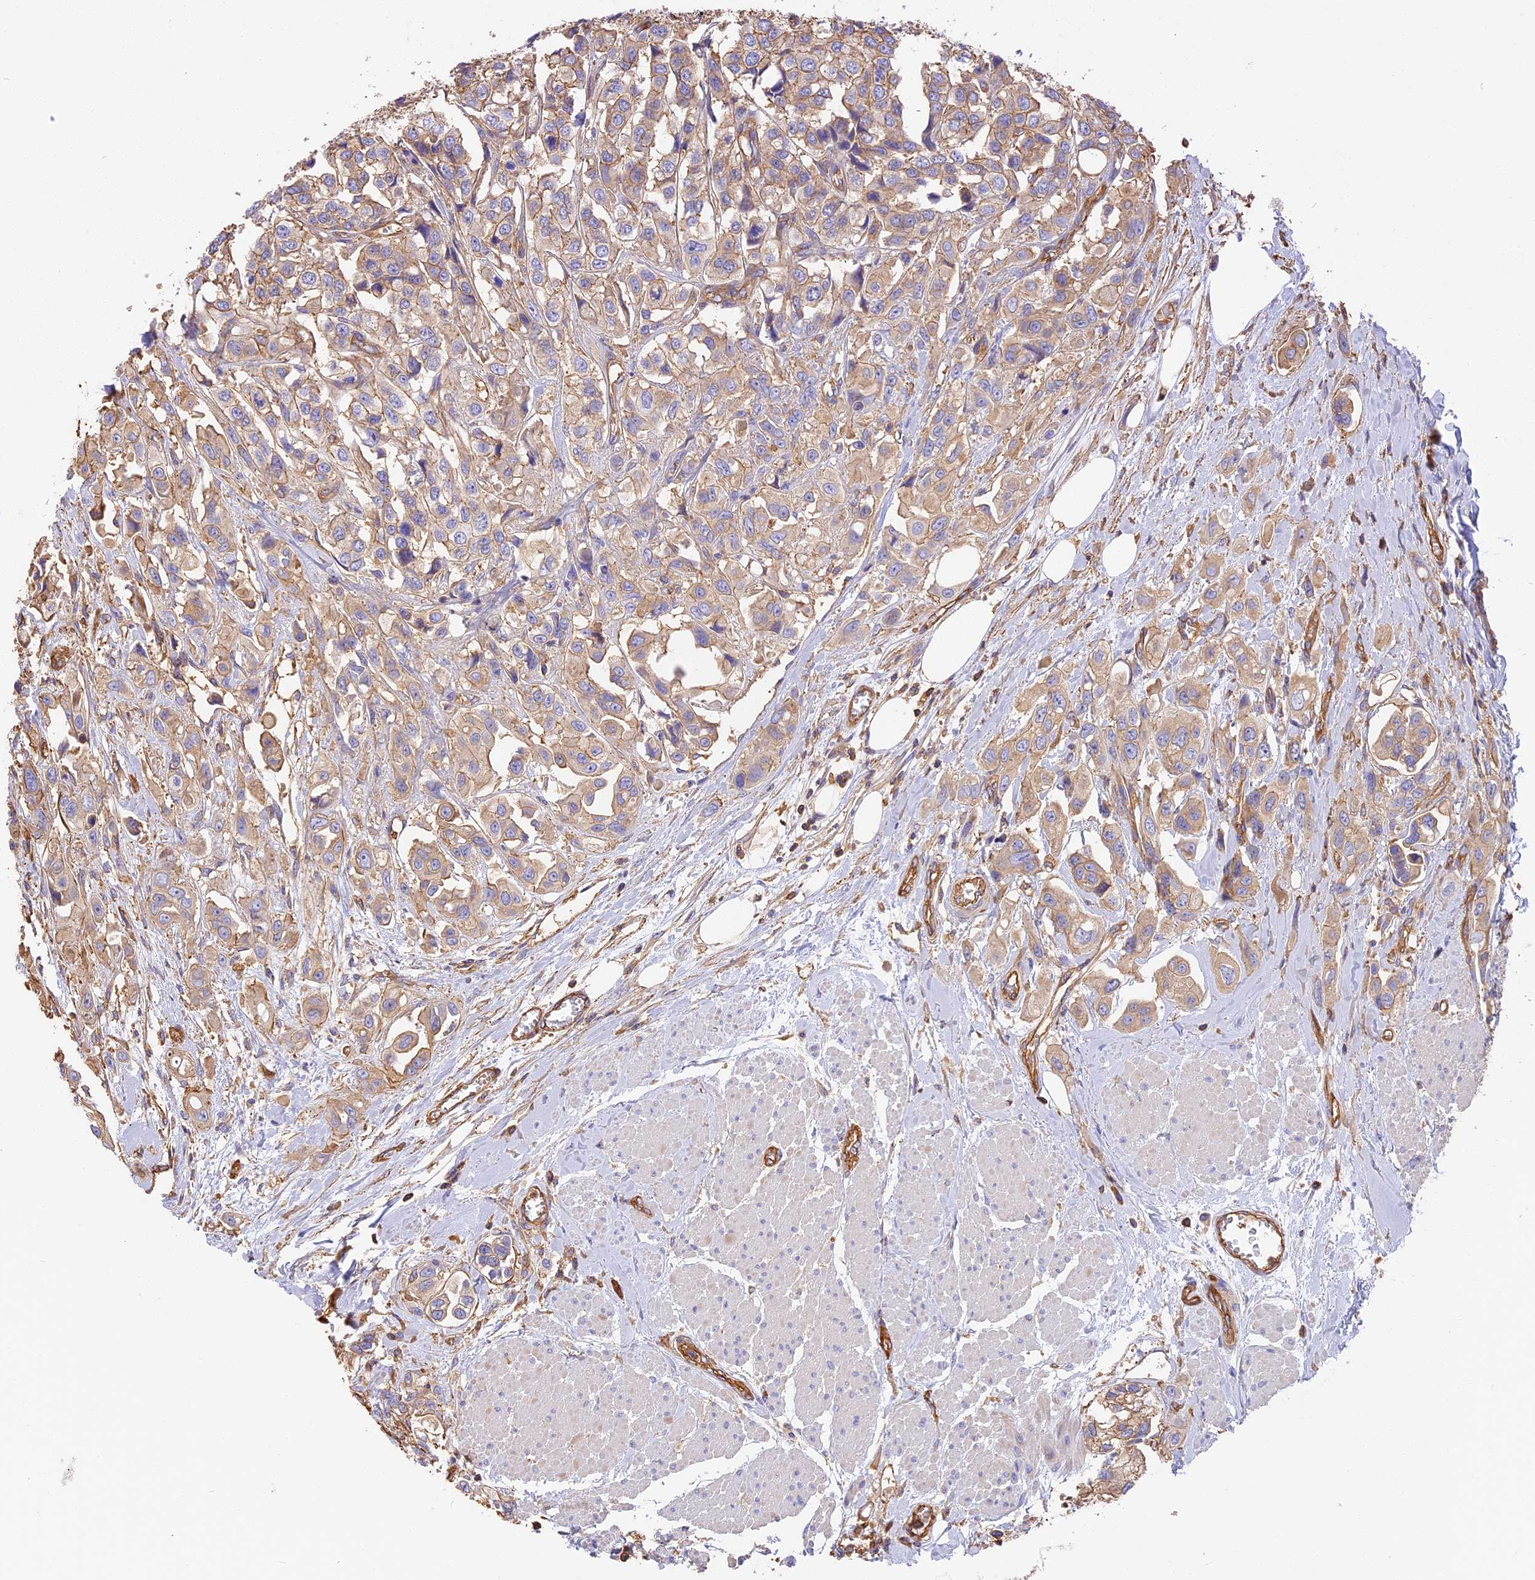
{"staining": {"intensity": "moderate", "quantity": ">75%", "location": "cytoplasmic/membranous"}, "tissue": "urothelial cancer", "cell_type": "Tumor cells", "image_type": "cancer", "snomed": [{"axis": "morphology", "description": "Urothelial carcinoma, High grade"}, {"axis": "topography", "description": "Urinary bladder"}], "caption": "Tumor cells reveal medium levels of moderate cytoplasmic/membranous positivity in about >75% of cells in urothelial carcinoma (high-grade).", "gene": "VPS18", "patient": {"sex": "male", "age": 67}}